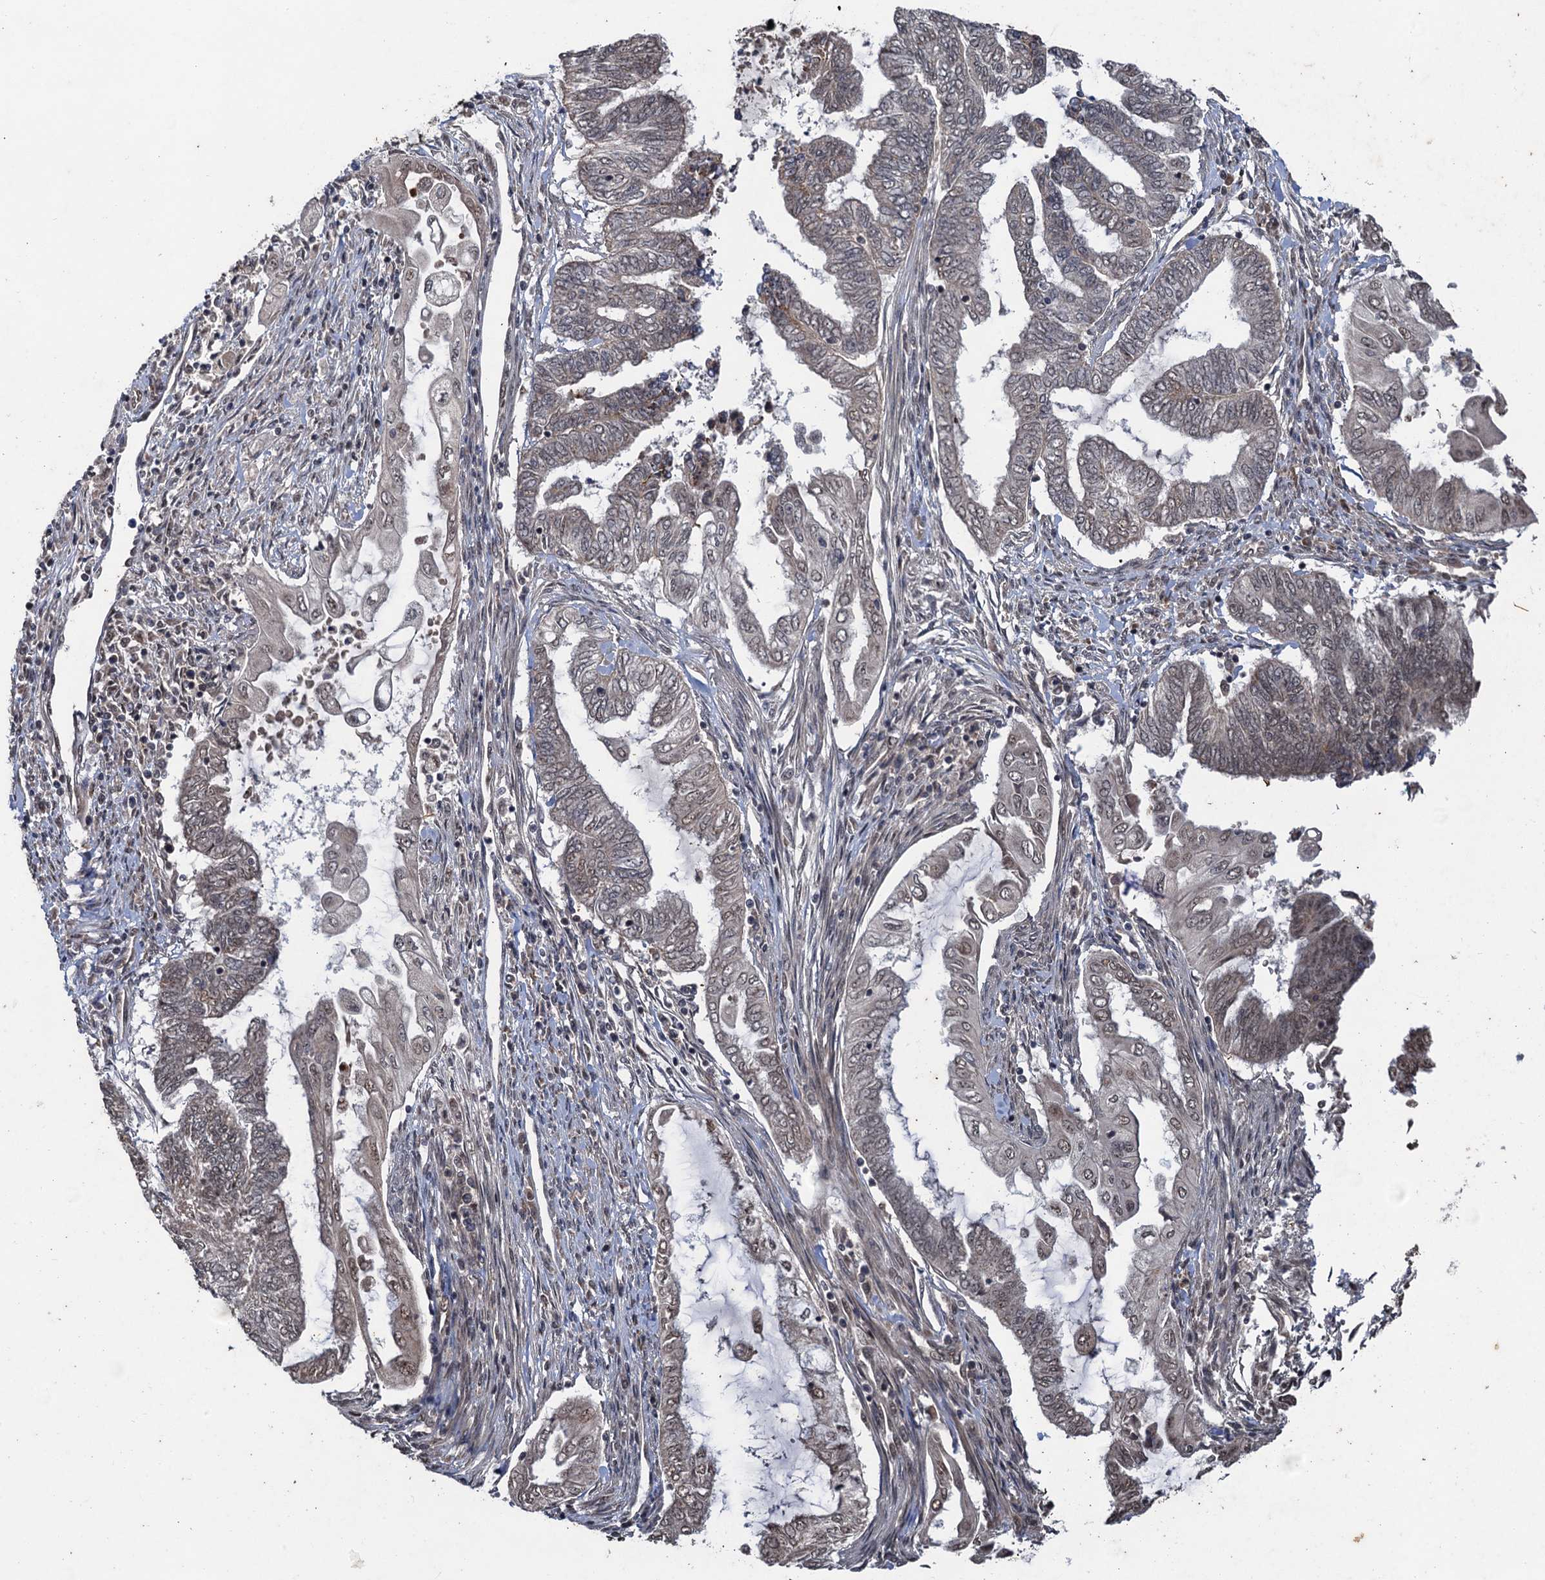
{"staining": {"intensity": "weak", "quantity": "25%-75%", "location": "nuclear"}, "tissue": "endometrial cancer", "cell_type": "Tumor cells", "image_type": "cancer", "snomed": [{"axis": "morphology", "description": "Adenocarcinoma, NOS"}, {"axis": "topography", "description": "Uterus"}, {"axis": "topography", "description": "Endometrium"}], "caption": "Immunohistochemical staining of endometrial cancer reveals low levels of weak nuclear protein expression in about 25%-75% of tumor cells.", "gene": "REP15", "patient": {"sex": "female", "age": 70}}